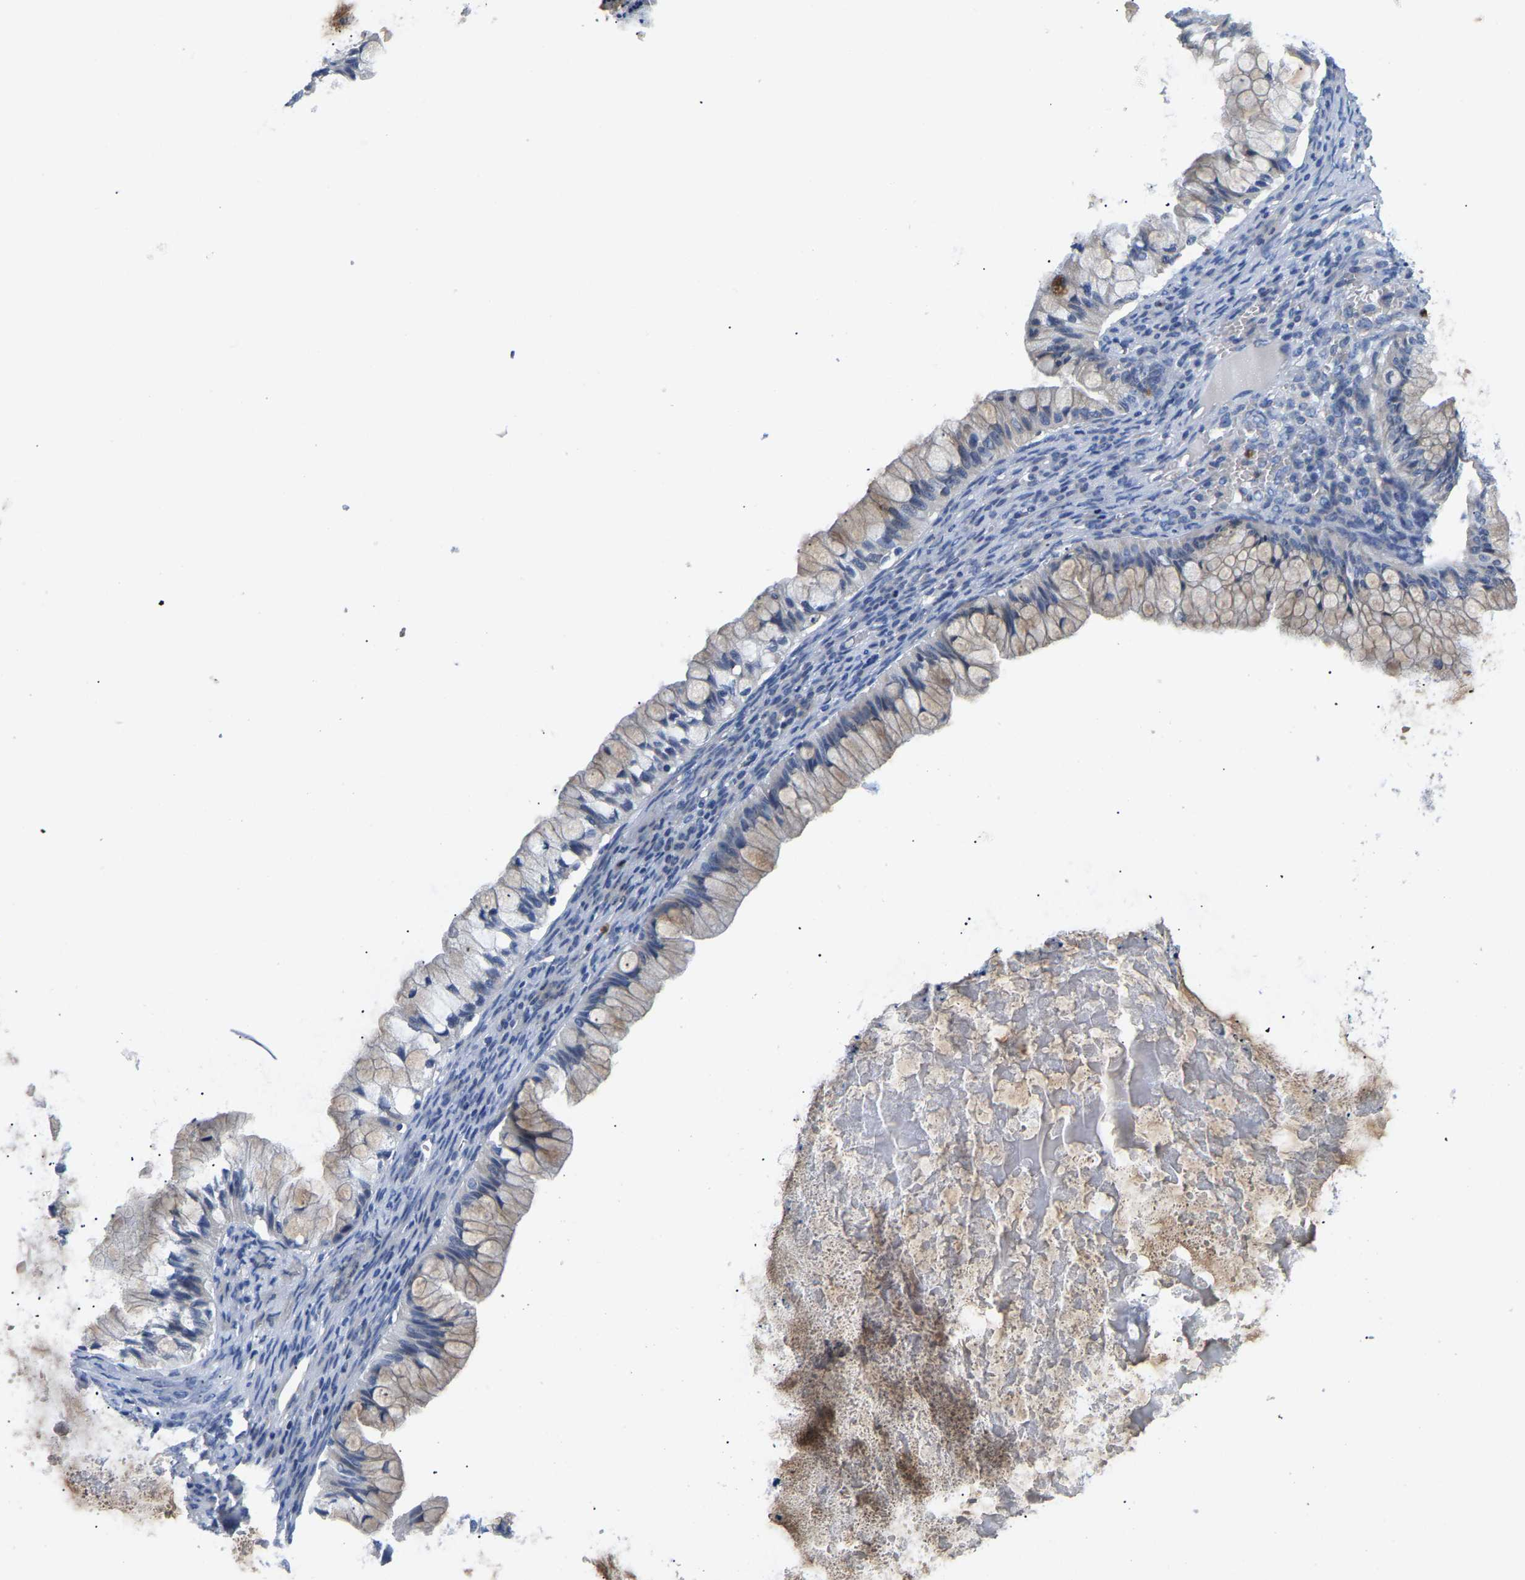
{"staining": {"intensity": "negative", "quantity": "none", "location": "none"}, "tissue": "ovarian cancer", "cell_type": "Tumor cells", "image_type": "cancer", "snomed": [{"axis": "morphology", "description": "Cystadenocarcinoma, mucinous, NOS"}, {"axis": "topography", "description": "Ovary"}], "caption": "Photomicrograph shows no protein positivity in tumor cells of mucinous cystadenocarcinoma (ovarian) tissue.", "gene": "TOR1B", "patient": {"sex": "female", "age": 57}}